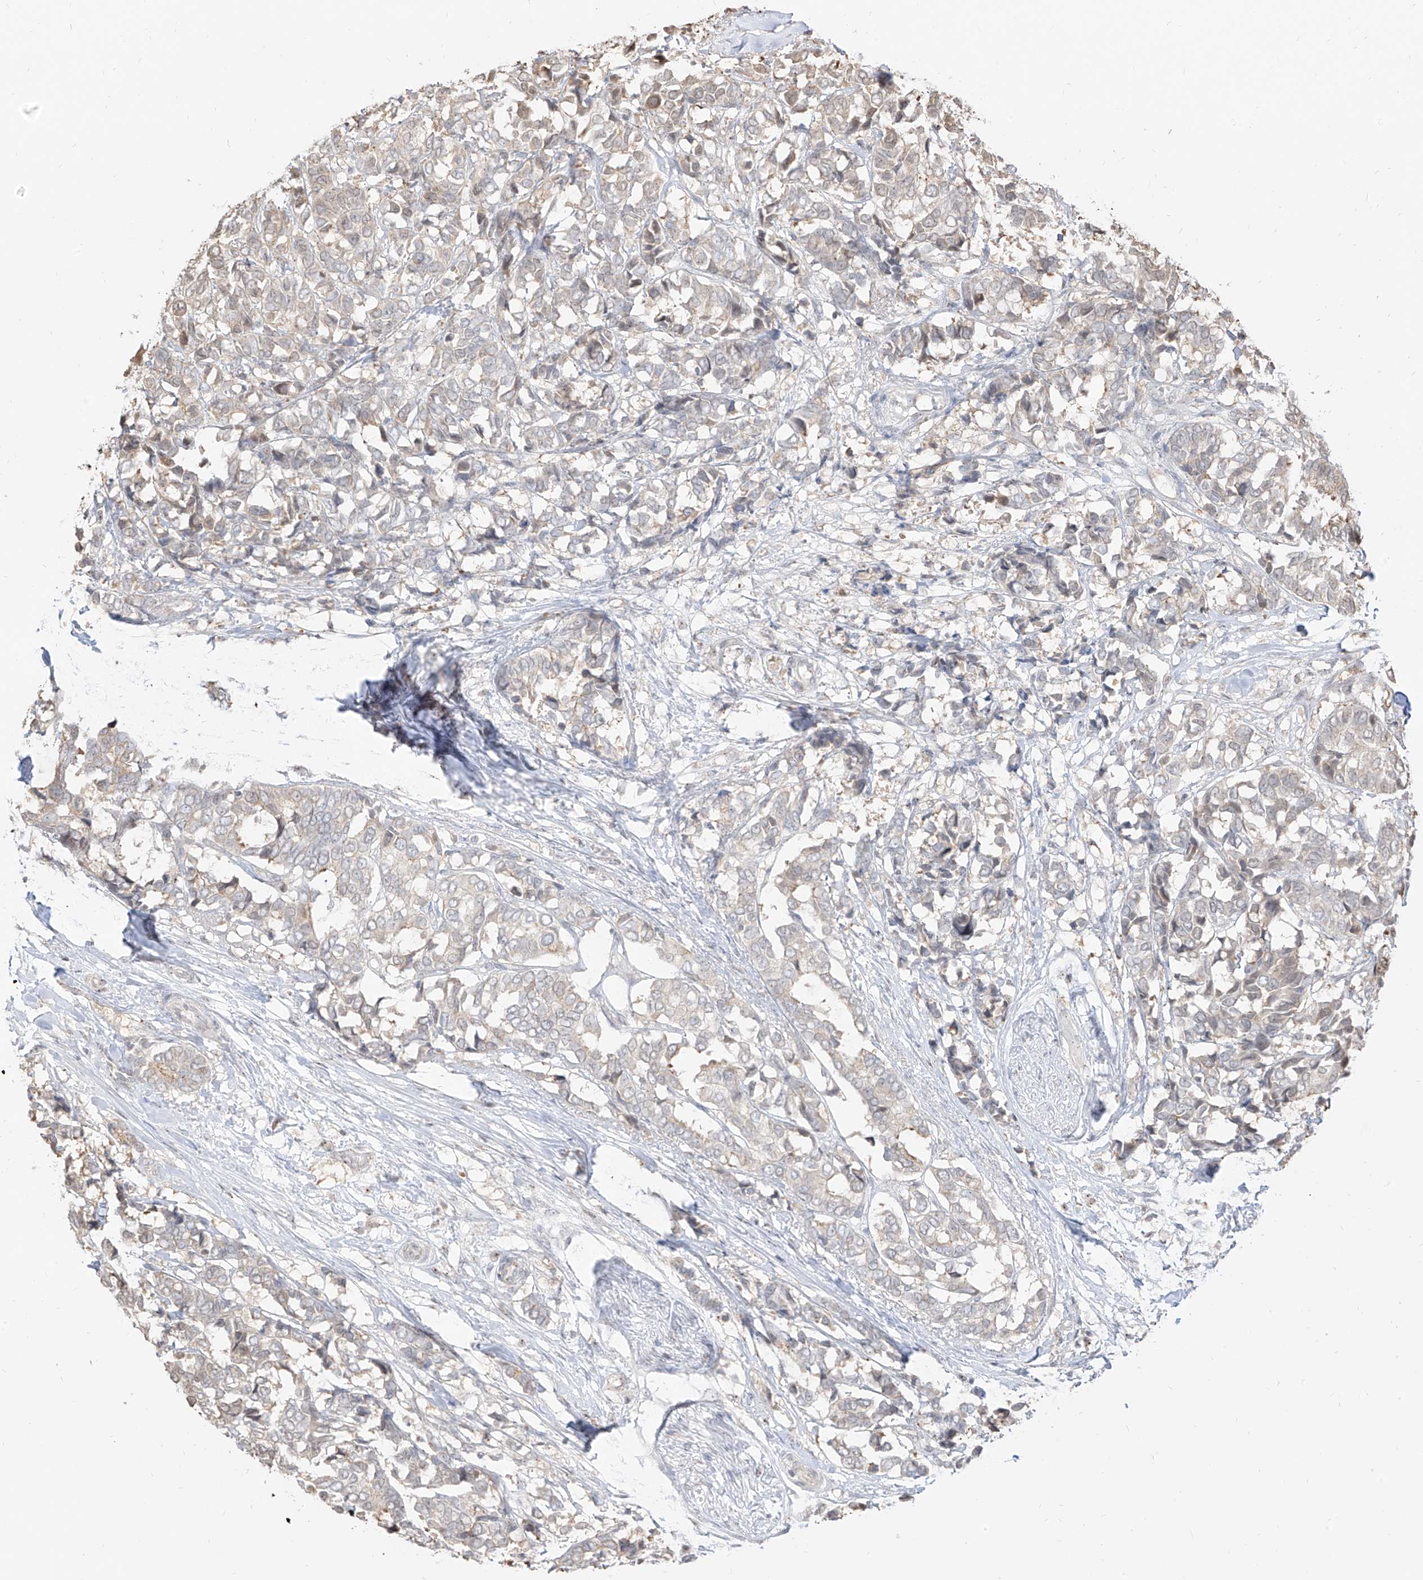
{"staining": {"intensity": "weak", "quantity": "25%-75%", "location": "cytoplasmic/membranous"}, "tissue": "breast cancer", "cell_type": "Tumor cells", "image_type": "cancer", "snomed": [{"axis": "morphology", "description": "Duct carcinoma"}, {"axis": "topography", "description": "Breast"}], "caption": "The histopathology image displays staining of breast cancer, revealing weak cytoplasmic/membranous protein staining (brown color) within tumor cells.", "gene": "VMP1", "patient": {"sex": "female", "age": 87}}